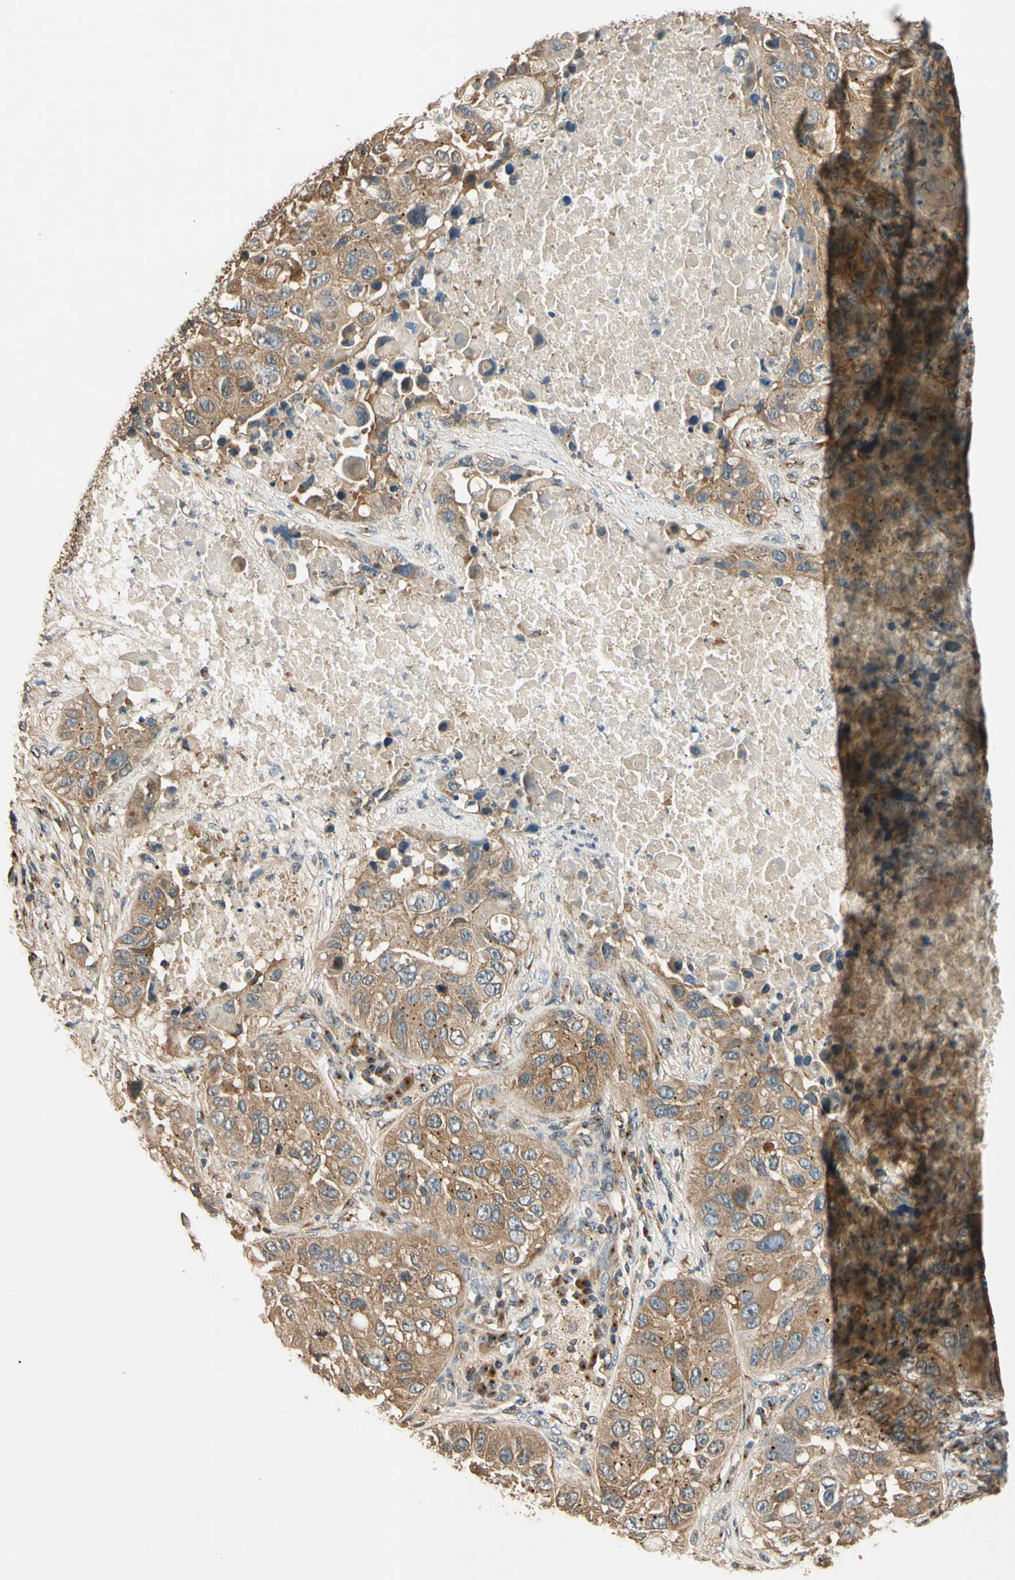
{"staining": {"intensity": "moderate", "quantity": ">75%", "location": "cytoplasmic/membranous"}, "tissue": "lung cancer", "cell_type": "Tumor cells", "image_type": "cancer", "snomed": [{"axis": "morphology", "description": "Squamous cell carcinoma, NOS"}, {"axis": "topography", "description": "Lung"}], "caption": "Moderate cytoplasmic/membranous staining for a protein is identified in approximately >75% of tumor cells of lung cancer (squamous cell carcinoma) using IHC.", "gene": "AKAP9", "patient": {"sex": "male", "age": 57}}